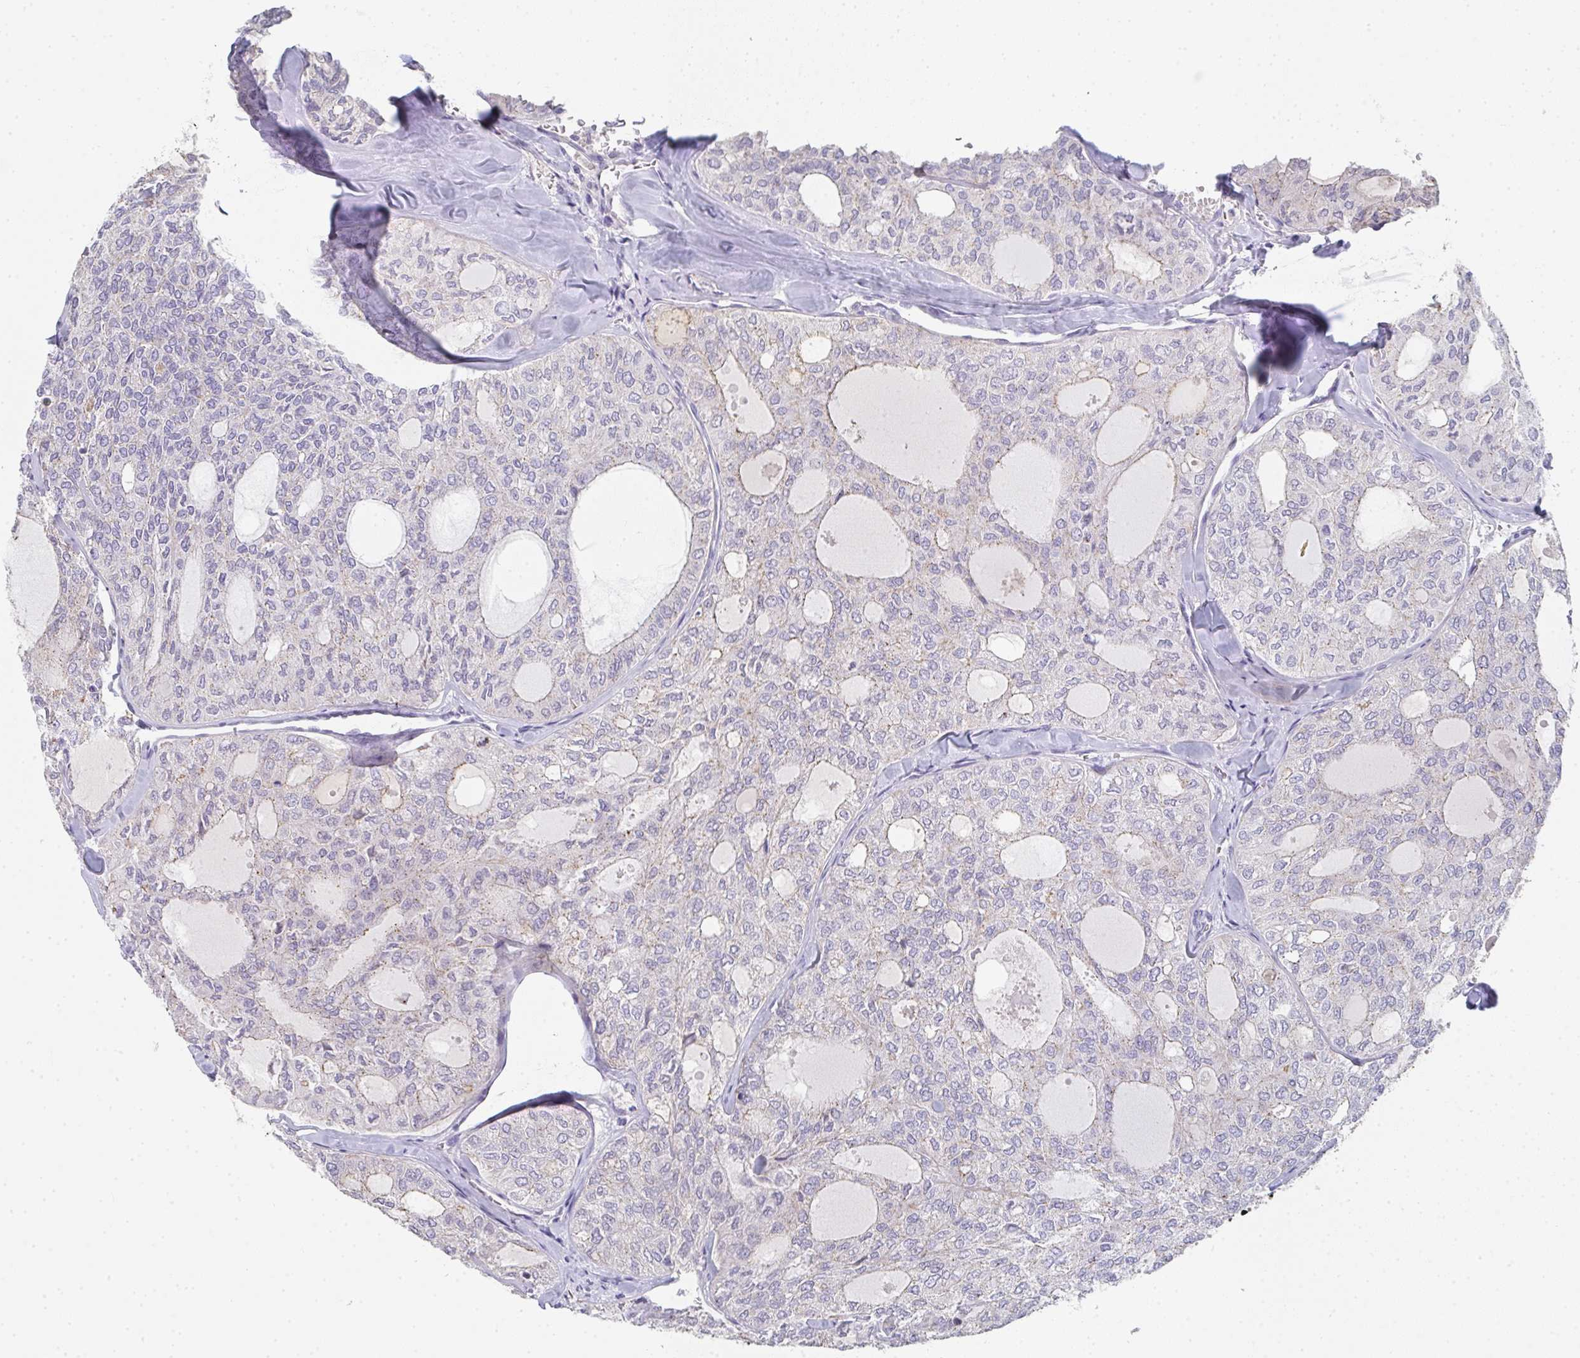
{"staining": {"intensity": "negative", "quantity": "none", "location": "none"}, "tissue": "thyroid cancer", "cell_type": "Tumor cells", "image_type": "cancer", "snomed": [{"axis": "morphology", "description": "Follicular adenoma carcinoma, NOS"}, {"axis": "topography", "description": "Thyroid gland"}], "caption": "There is no significant expression in tumor cells of thyroid follicular adenoma carcinoma.", "gene": "CHMP5", "patient": {"sex": "male", "age": 75}}